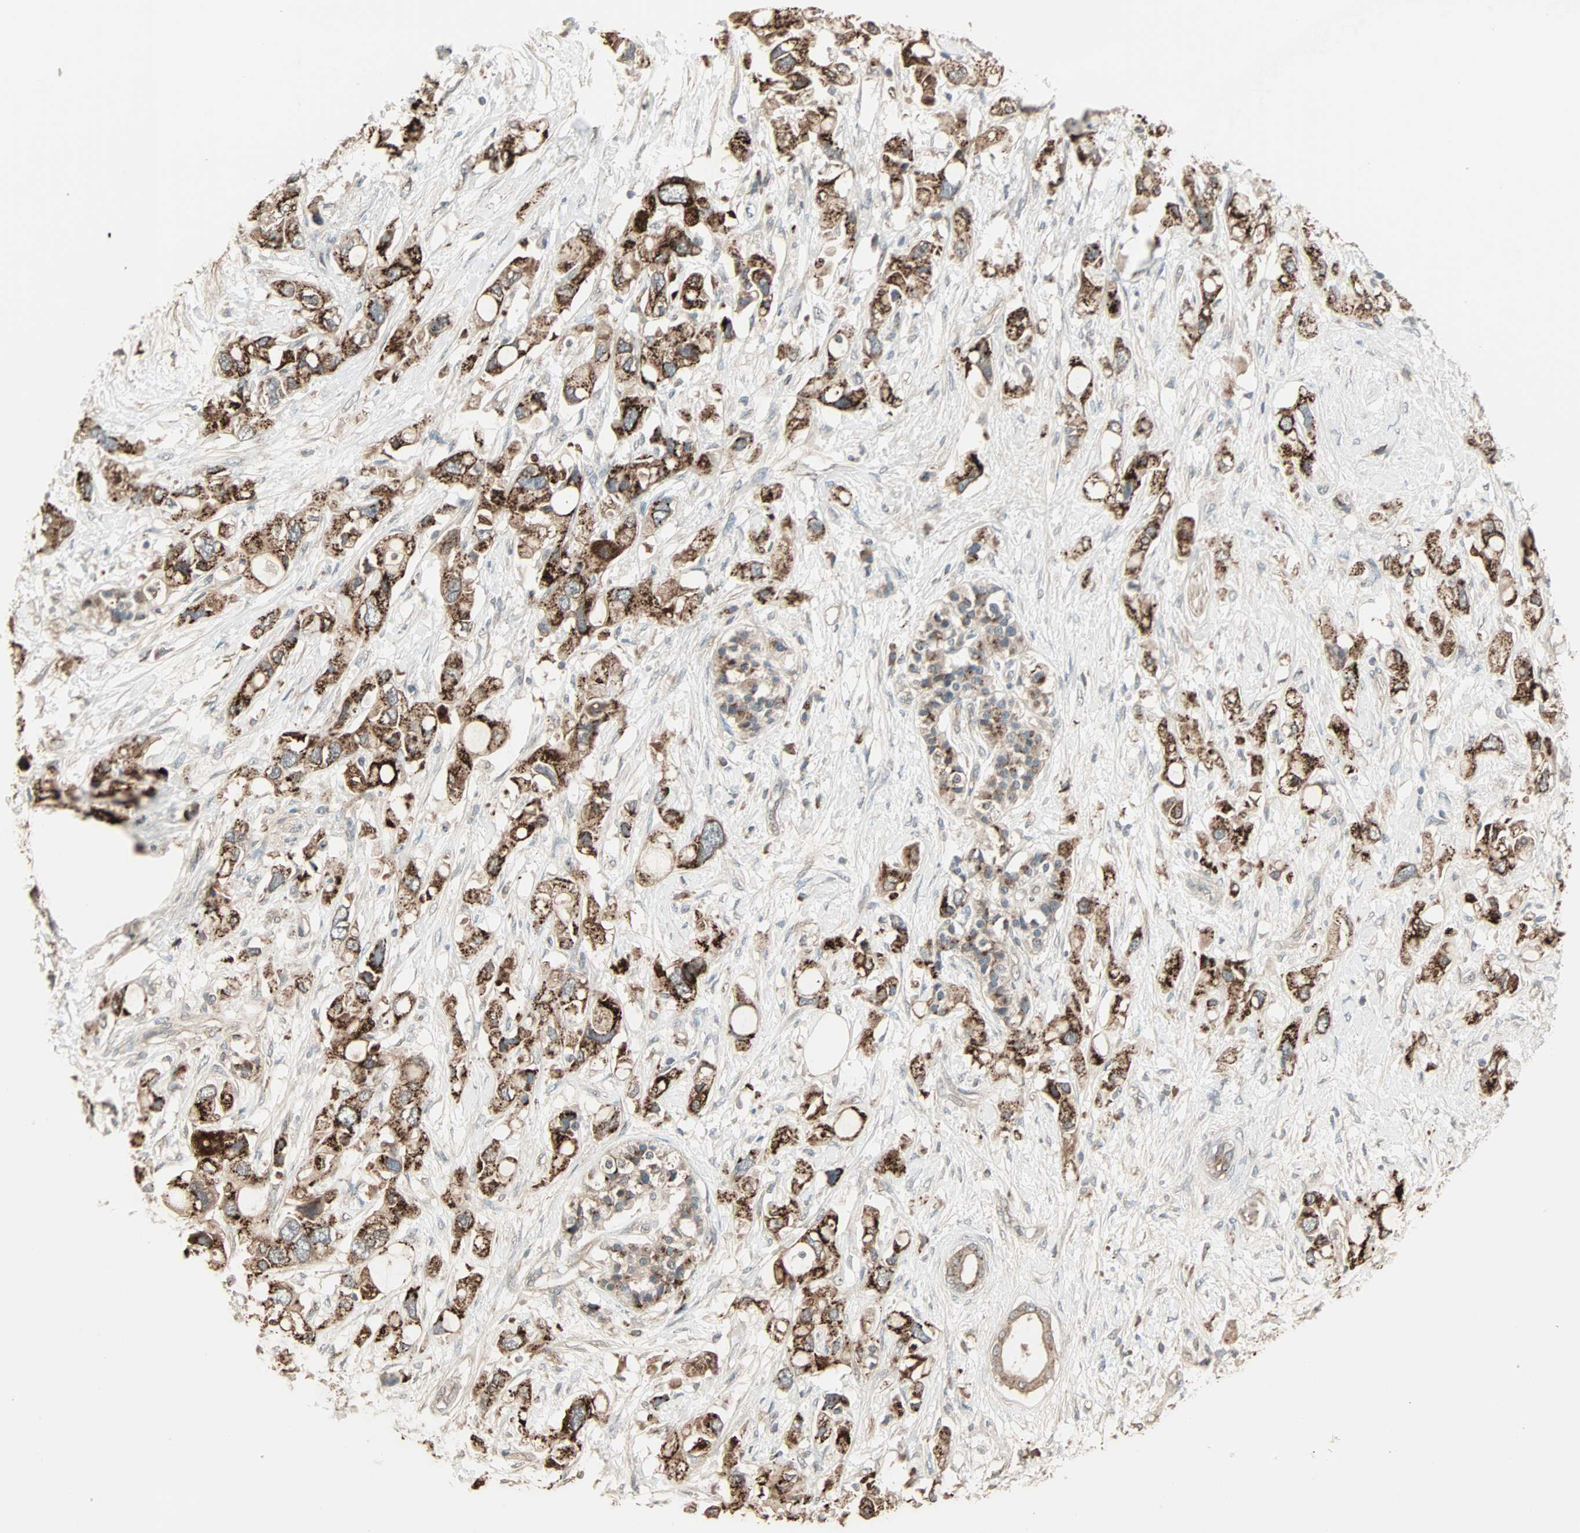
{"staining": {"intensity": "strong", "quantity": ">75%", "location": "cytoplasmic/membranous"}, "tissue": "pancreatic cancer", "cell_type": "Tumor cells", "image_type": "cancer", "snomed": [{"axis": "morphology", "description": "Adenocarcinoma, NOS"}, {"axis": "topography", "description": "Pancreas"}], "caption": "This is a photomicrograph of immunohistochemistry staining of pancreatic cancer, which shows strong expression in the cytoplasmic/membranous of tumor cells.", "gene": "GALNT3", "patient": {"sex": "female", "age": 56}}